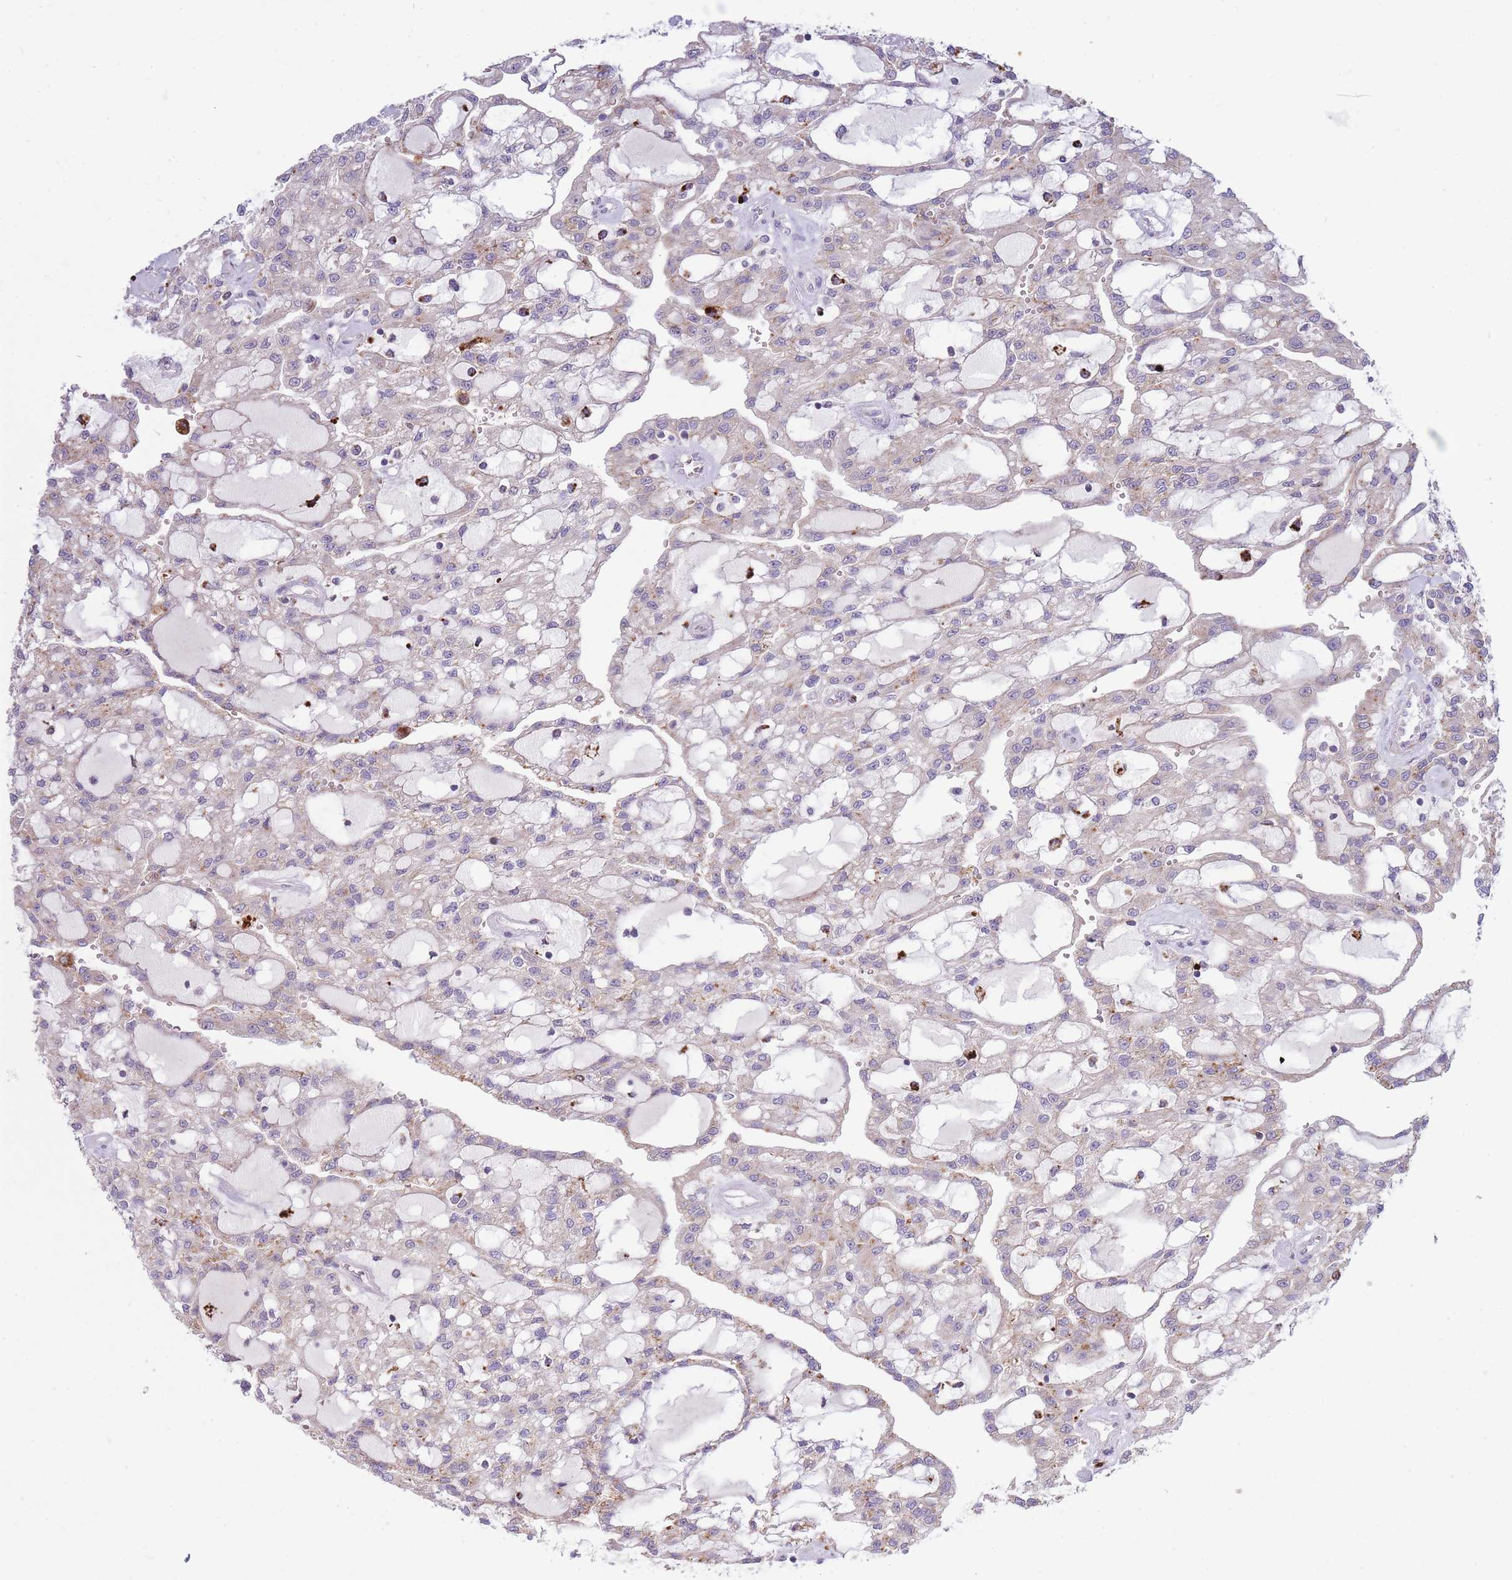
{"staining": {"intensity": "weak", "quantity": "25%-75%", "location": "cytoplasmic/membranous"}, "tissue": "renal cancer", "cell_type": "Tumor cells", "image_type": "cancer", "snomed": [{"axis": "morphology", "description": "Adenocarcinoma, NOS"}, {"axis": "topography", "description": "Kidney"}], "caption": "Immunohistochemical staining of adenocarcinoma (renal) exhibits low levels of weak cytoplasmic/membranous expression in approximately 25%-75% of tumor cells. The staining was performed using DAB (3,3'-diaminobenzidine) to visualize the protein expression in brown, while the nuclei were stained in blue with hematoxylin (Magnification: 20x).", "gene": "TRIM61", "patient": {"sex": "male", "age": 63}}